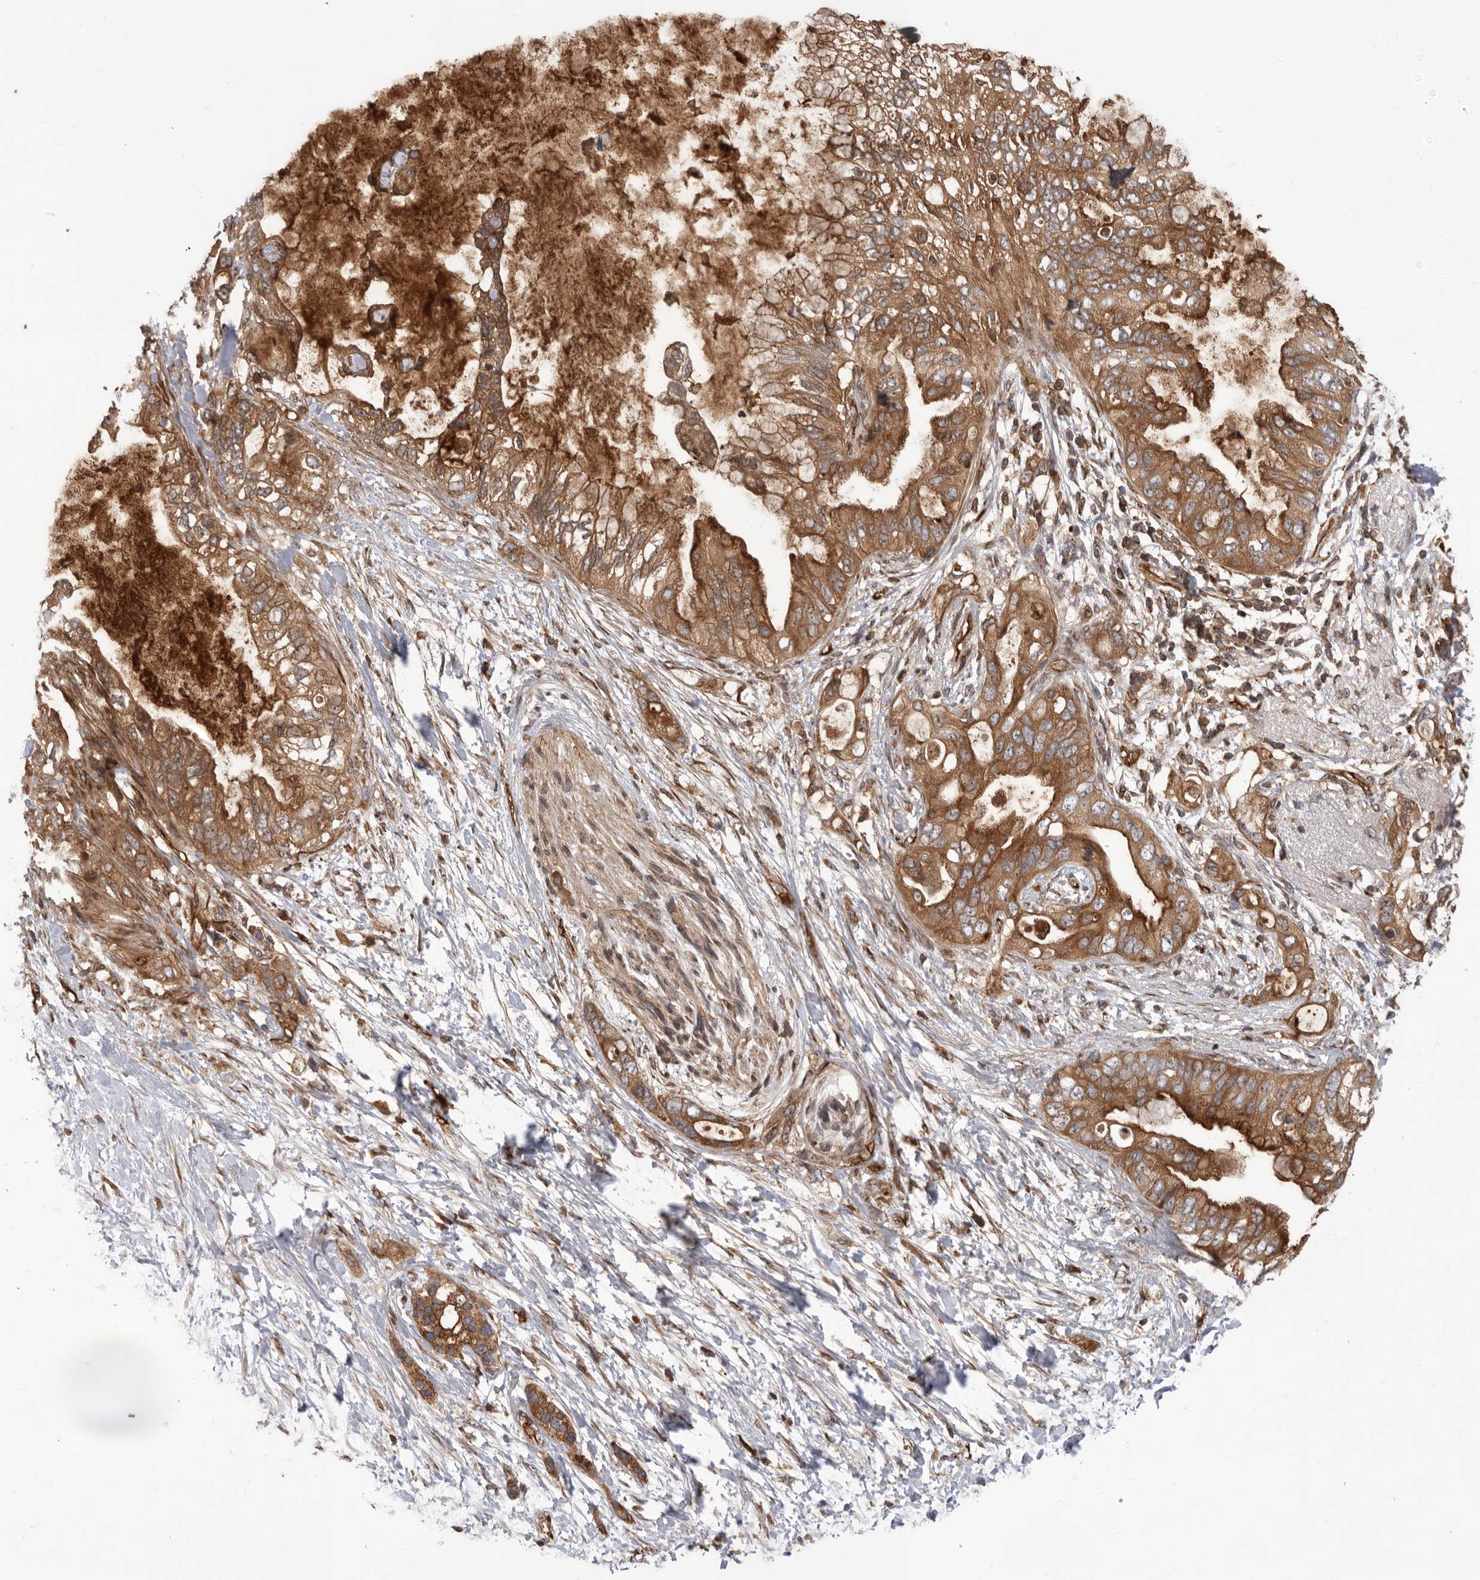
{"staining": {"intensity": "moderate", "quantity": ">75%", "location": "cytoplasmic/membranous"}, "tissue": "pancreatic cancer", "cell_type": "Tumor cells", "image_type": "cancer", "snomed": [{"axis": "morphology", "description": "Adenocarcinoma, NOS"}, {"axis": "topography", "description": "Pancreas"}], "caption": "Human pancreatic adenocarcinoma stained with a brown dye shows moderate cytoplasmic/membranous positive positivity in about >75% of tumor cells.", "gene": "DHDDS", "patient": {"sex": "female", "age": 56}}